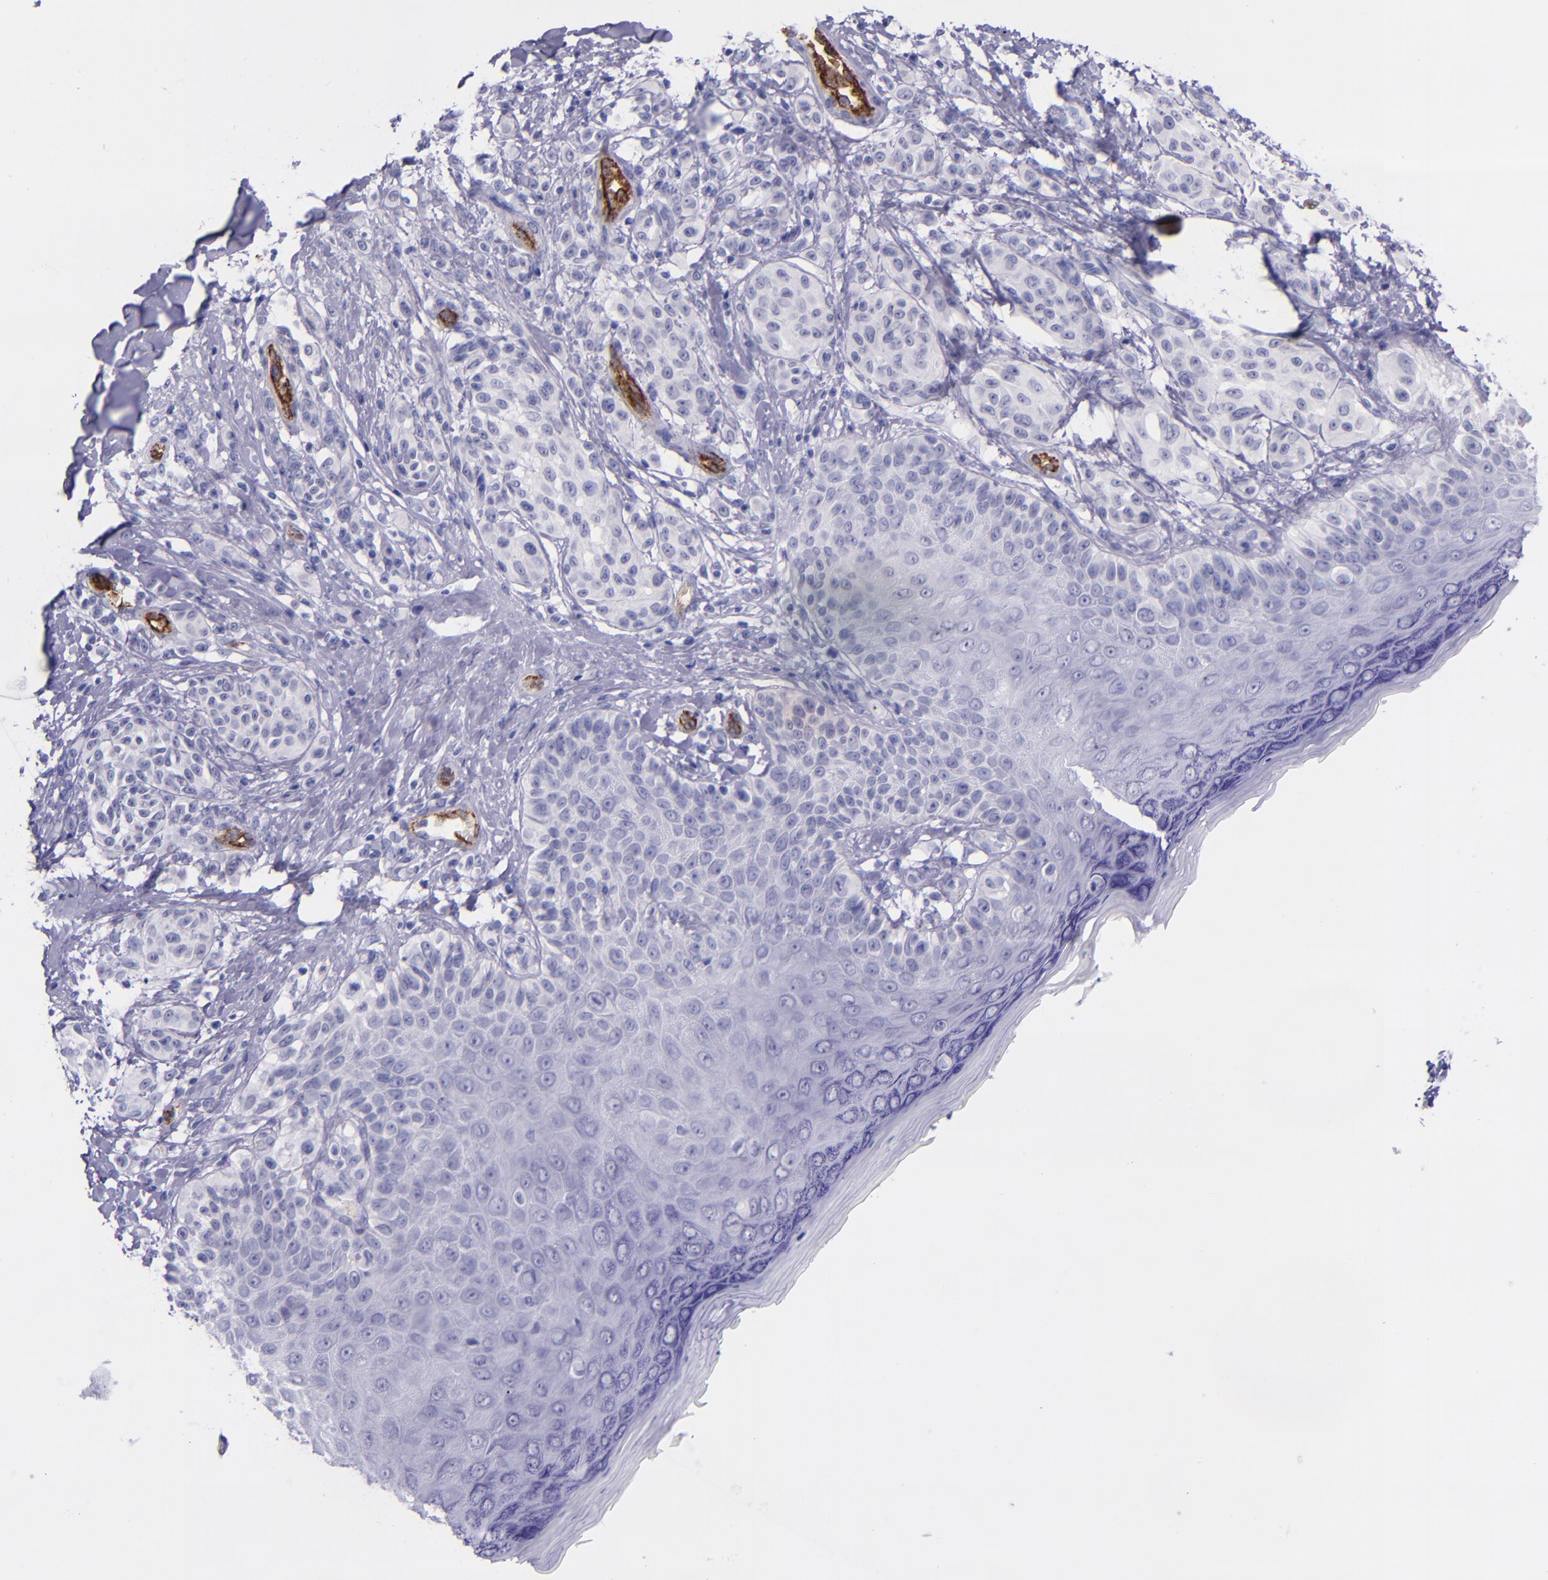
{"staining": {"intensity": "negative", "quantity": "none", "location": "none"}, "tissue": "melanoma", "cell_type": "Tumor cells", "image_type": "cancer", "snomed": [{"axis": "morphology", "description": "Malignant melanoma, NOS"}, {"axis": "topography", "description": "Skin"}], "caption": "IHC of human malignant melanoma reveals no positivity in tumor cells.", "gene": "SELE", "patient": {"sex": "male", "age": 57}}